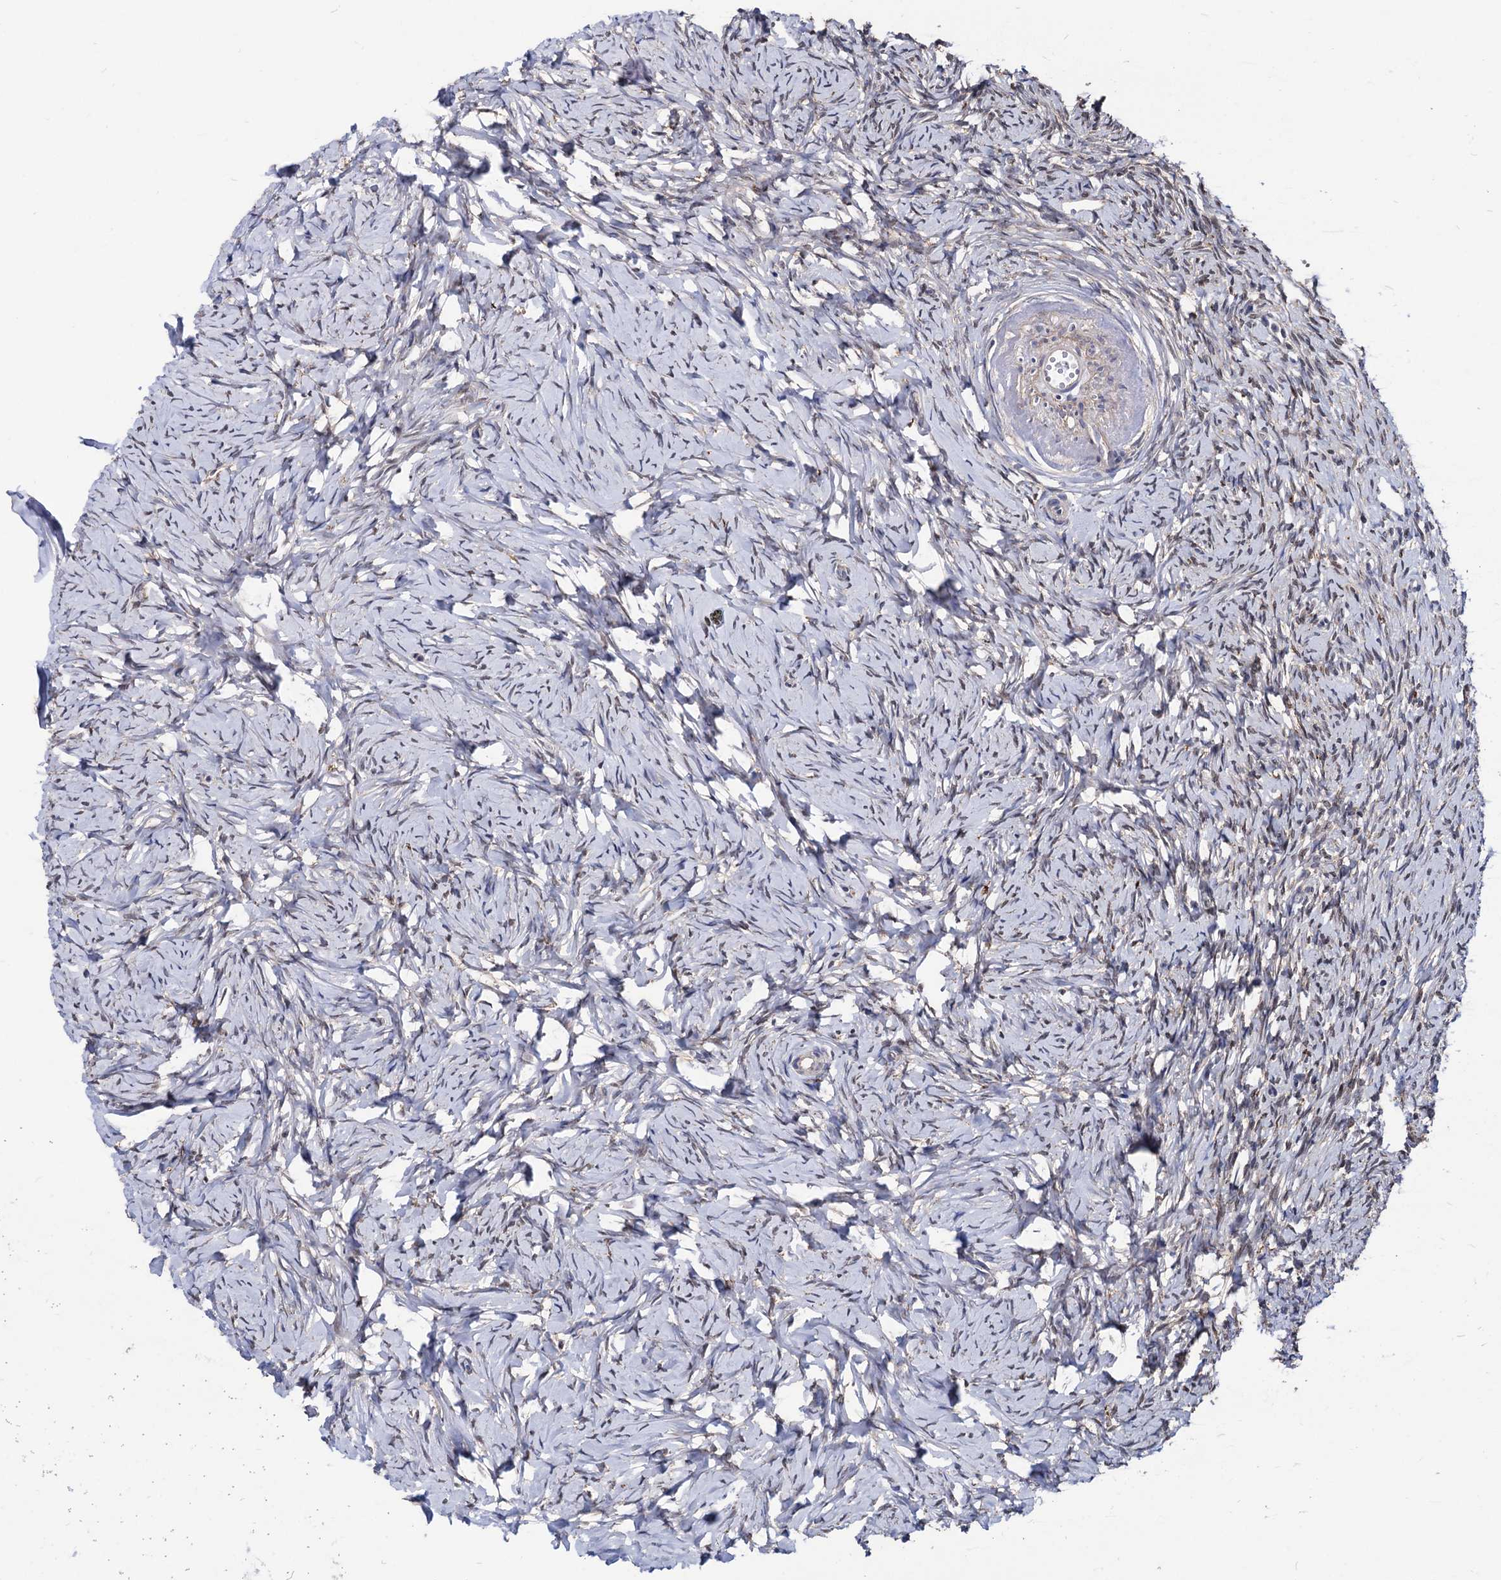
{"staining": {"intensity": "negative", "quantity": "none", "location": "none"}, "tissue": "ovary", "cell_type": "Ovarian stroma cells", "image_type": "normal", "snomed": [{"axis": "morphology", "description": "Normal tissue, NOS"}, {"axis": "topography", "description": "Ovary"}], "caption": "Image shows no significant protein positivity in ovarian stroma cells of normal ovary.", "gene": "ESD", "patient": {"sex": "female", "age": 51}}